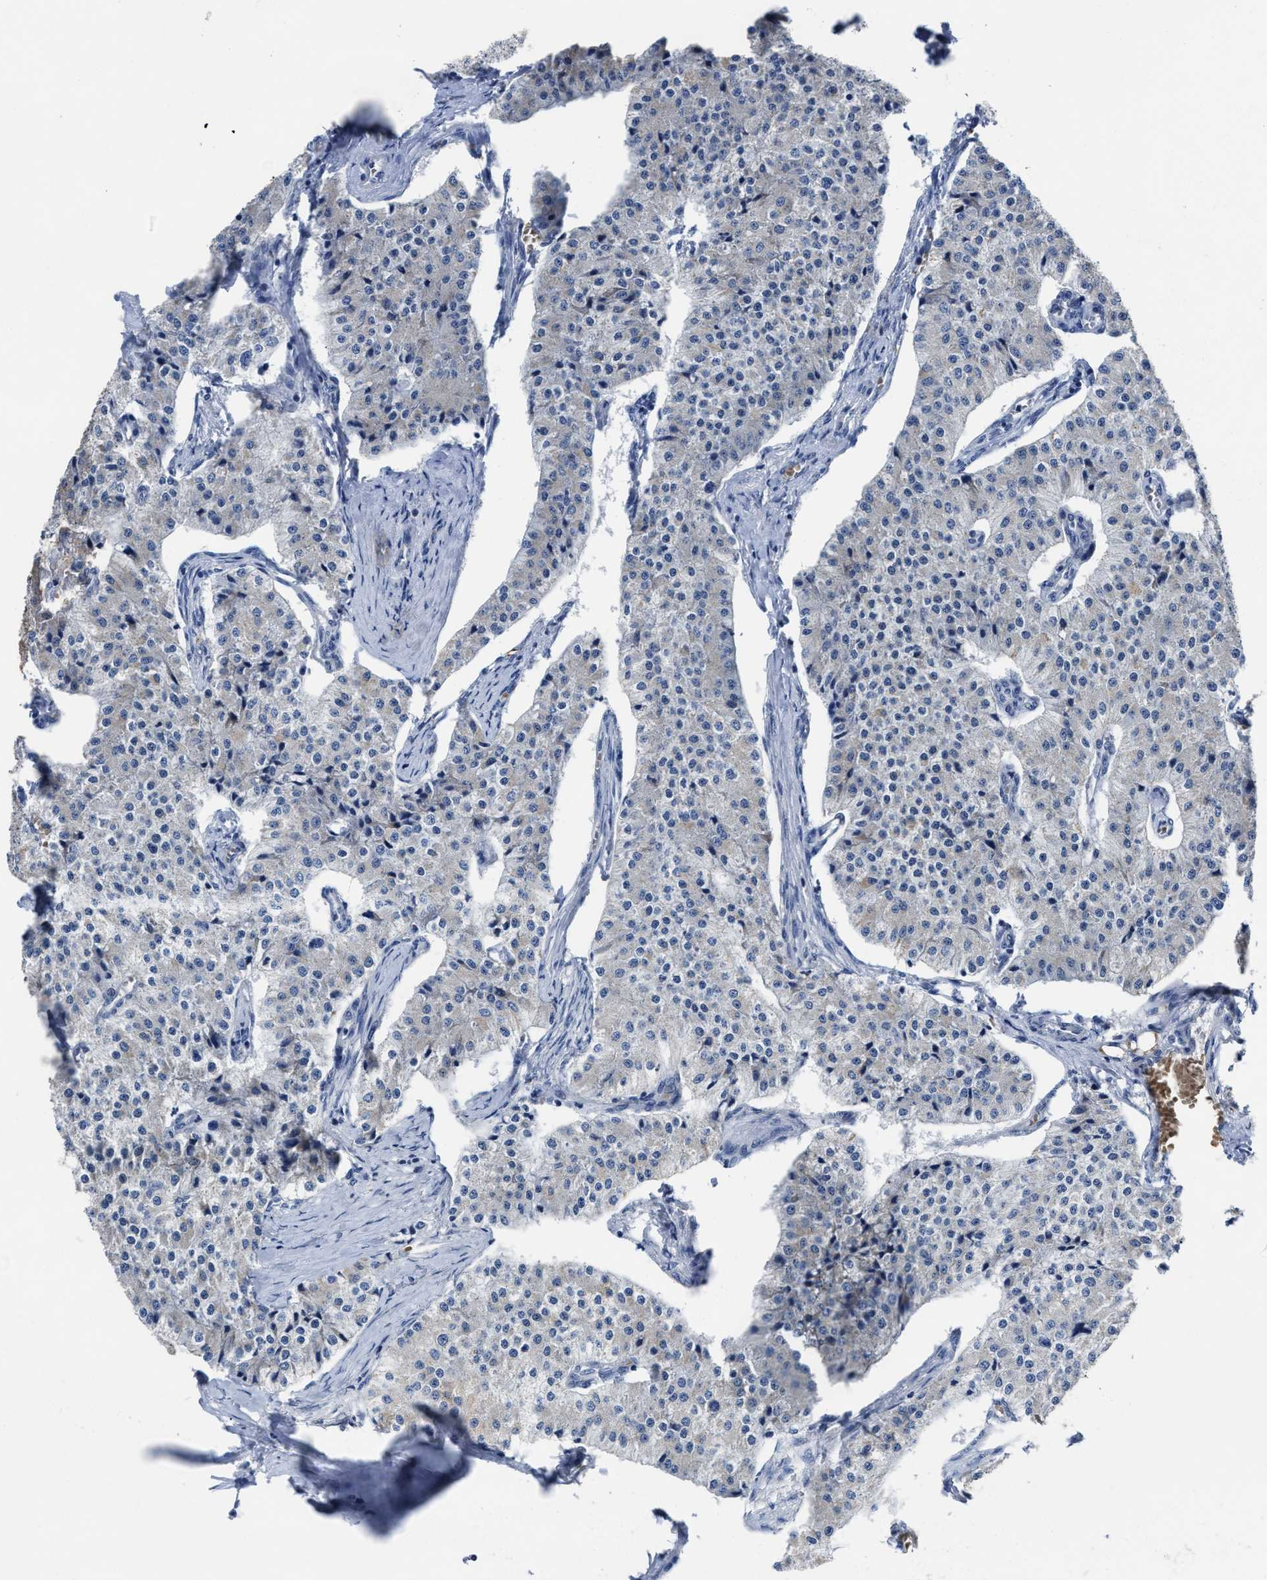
{"staining": {"intensity": "negative", "quantity": "none", "location": "none"}, "tissue": "carcinoid", "cell_type": "Tumor cells", "image_type": "cancer", "snomed": [{"axis": "morphology", "description": "Carcinoid, malignant, NOS"}, {"axis": "topography", "description": "Colon"}], "caption": "IHC image of malignant carcinoid stained for a protein (brown), which displays no positivity in tumor cells.", "gene": "GHITM", "patient": {"sex": "female", "age": 52}}